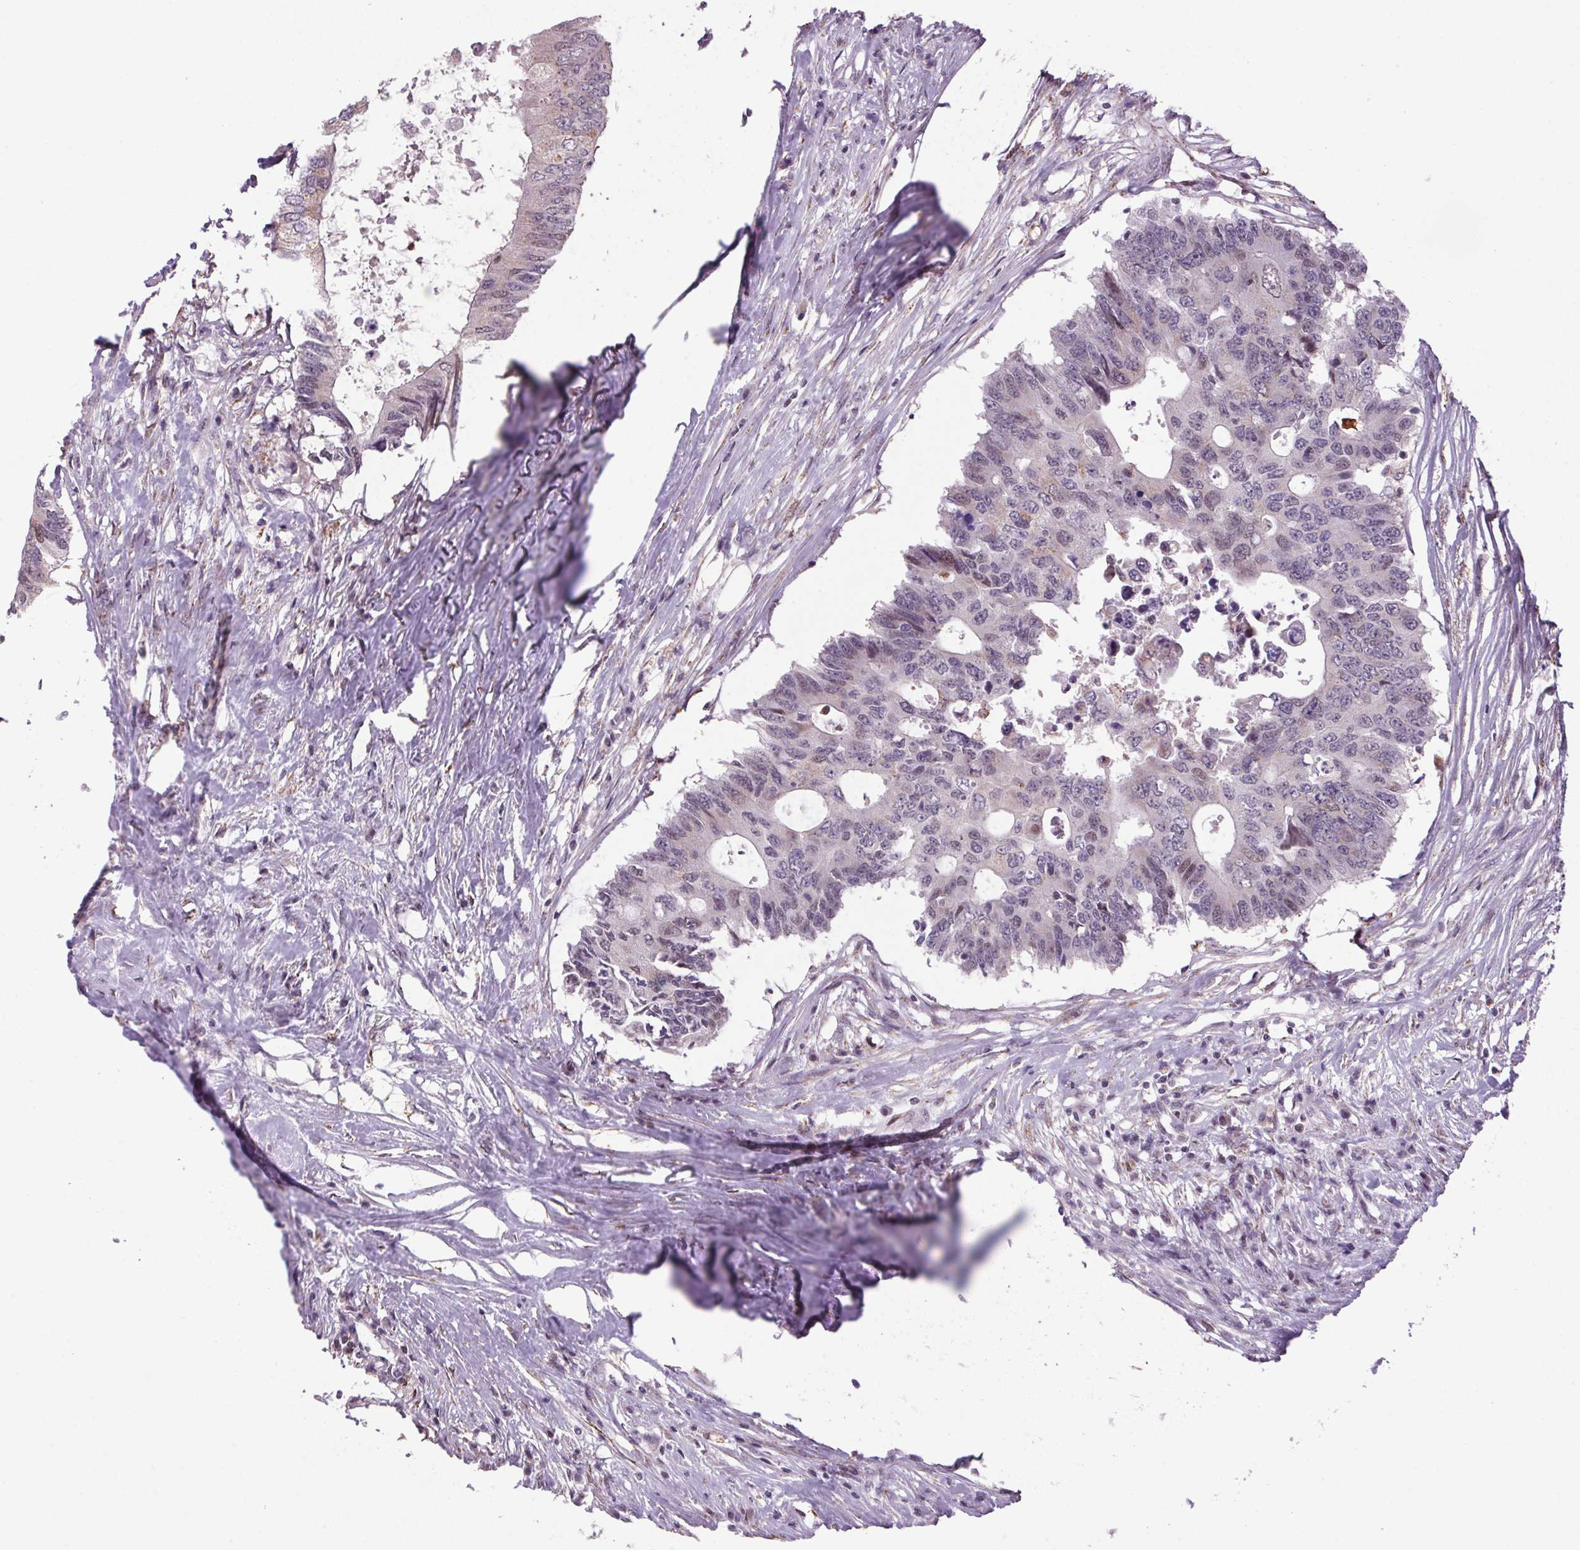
{"staining": {"intensity": "weak", "quantity": "<25%", "location": "cytoplasmic/membranous,nuclear"}, "tissue": "colorectal cancer", "cell_type": "Tumor cells", "image_type": "cancer", "snomed": [{"axis": "morphology", "description": "Adenocarcinoma, NOS"}, {"axis": "topography", "description": "Colon"}], "caption": "Tumor cells are negative for brown protein staining in colorectal cancer.", "gene": "AKR1E2", "patient": {"sex": "male", "age": 71}}